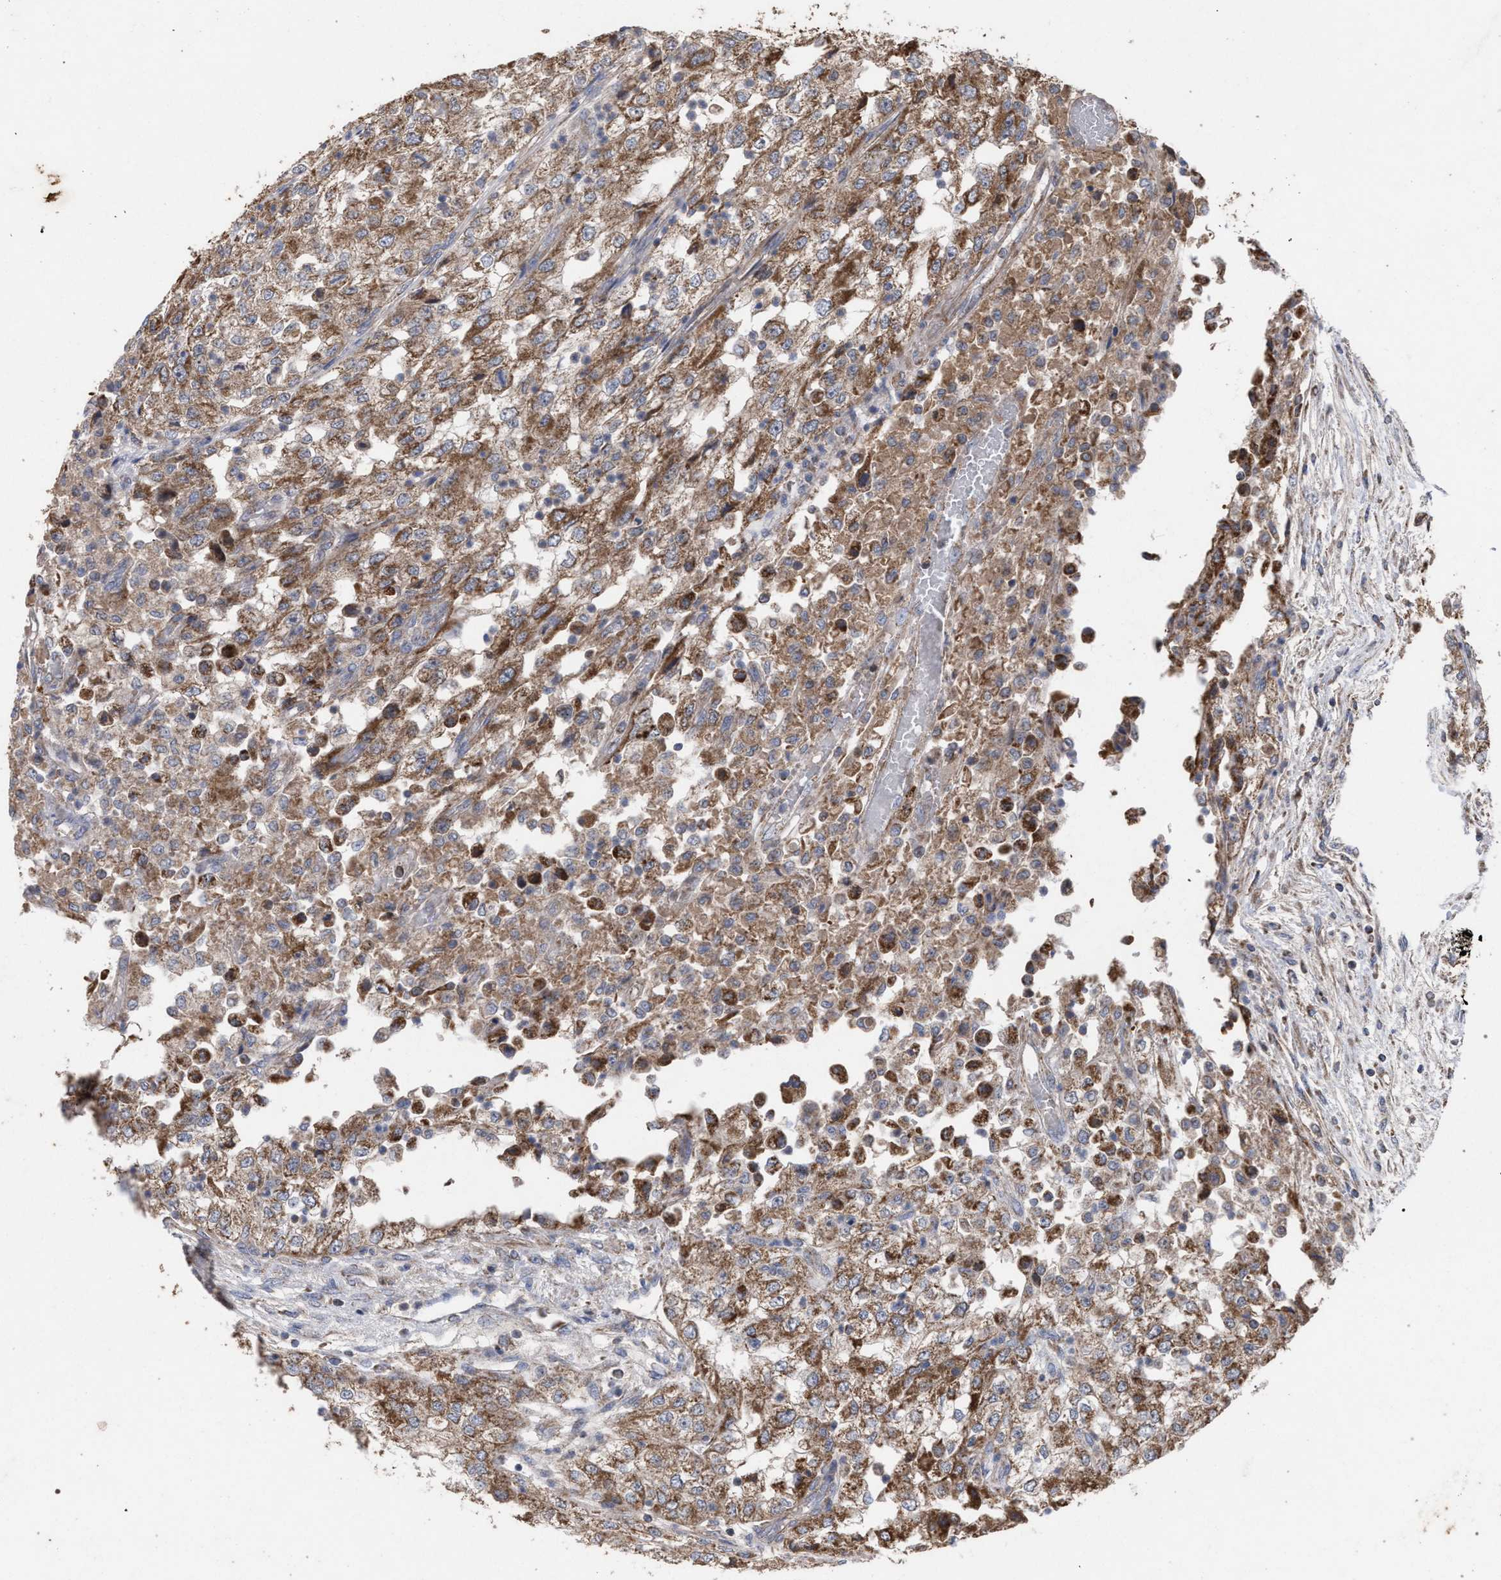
{"staining": {"intensity": "moderate", "quantity": ">75%", "location": "cytoplasmic/membranous"}, "tissue": "renal cancer", "cell_type": "Tumor cells", "image_type": "cancer", "snomed": [{"axis": "morphology", "description": "Adenocarcinoma, NOS"}, {"axis": "topography", "description": "Kidney"}], "caption": "Immunohistochemical staining of renal adenocarcinoma shows moderate cytoplasmic/membranous protein expression in about >75% of tumor cells.", "gene": "BCL2L12", "patient": {"sex": "female", "age": 54}}